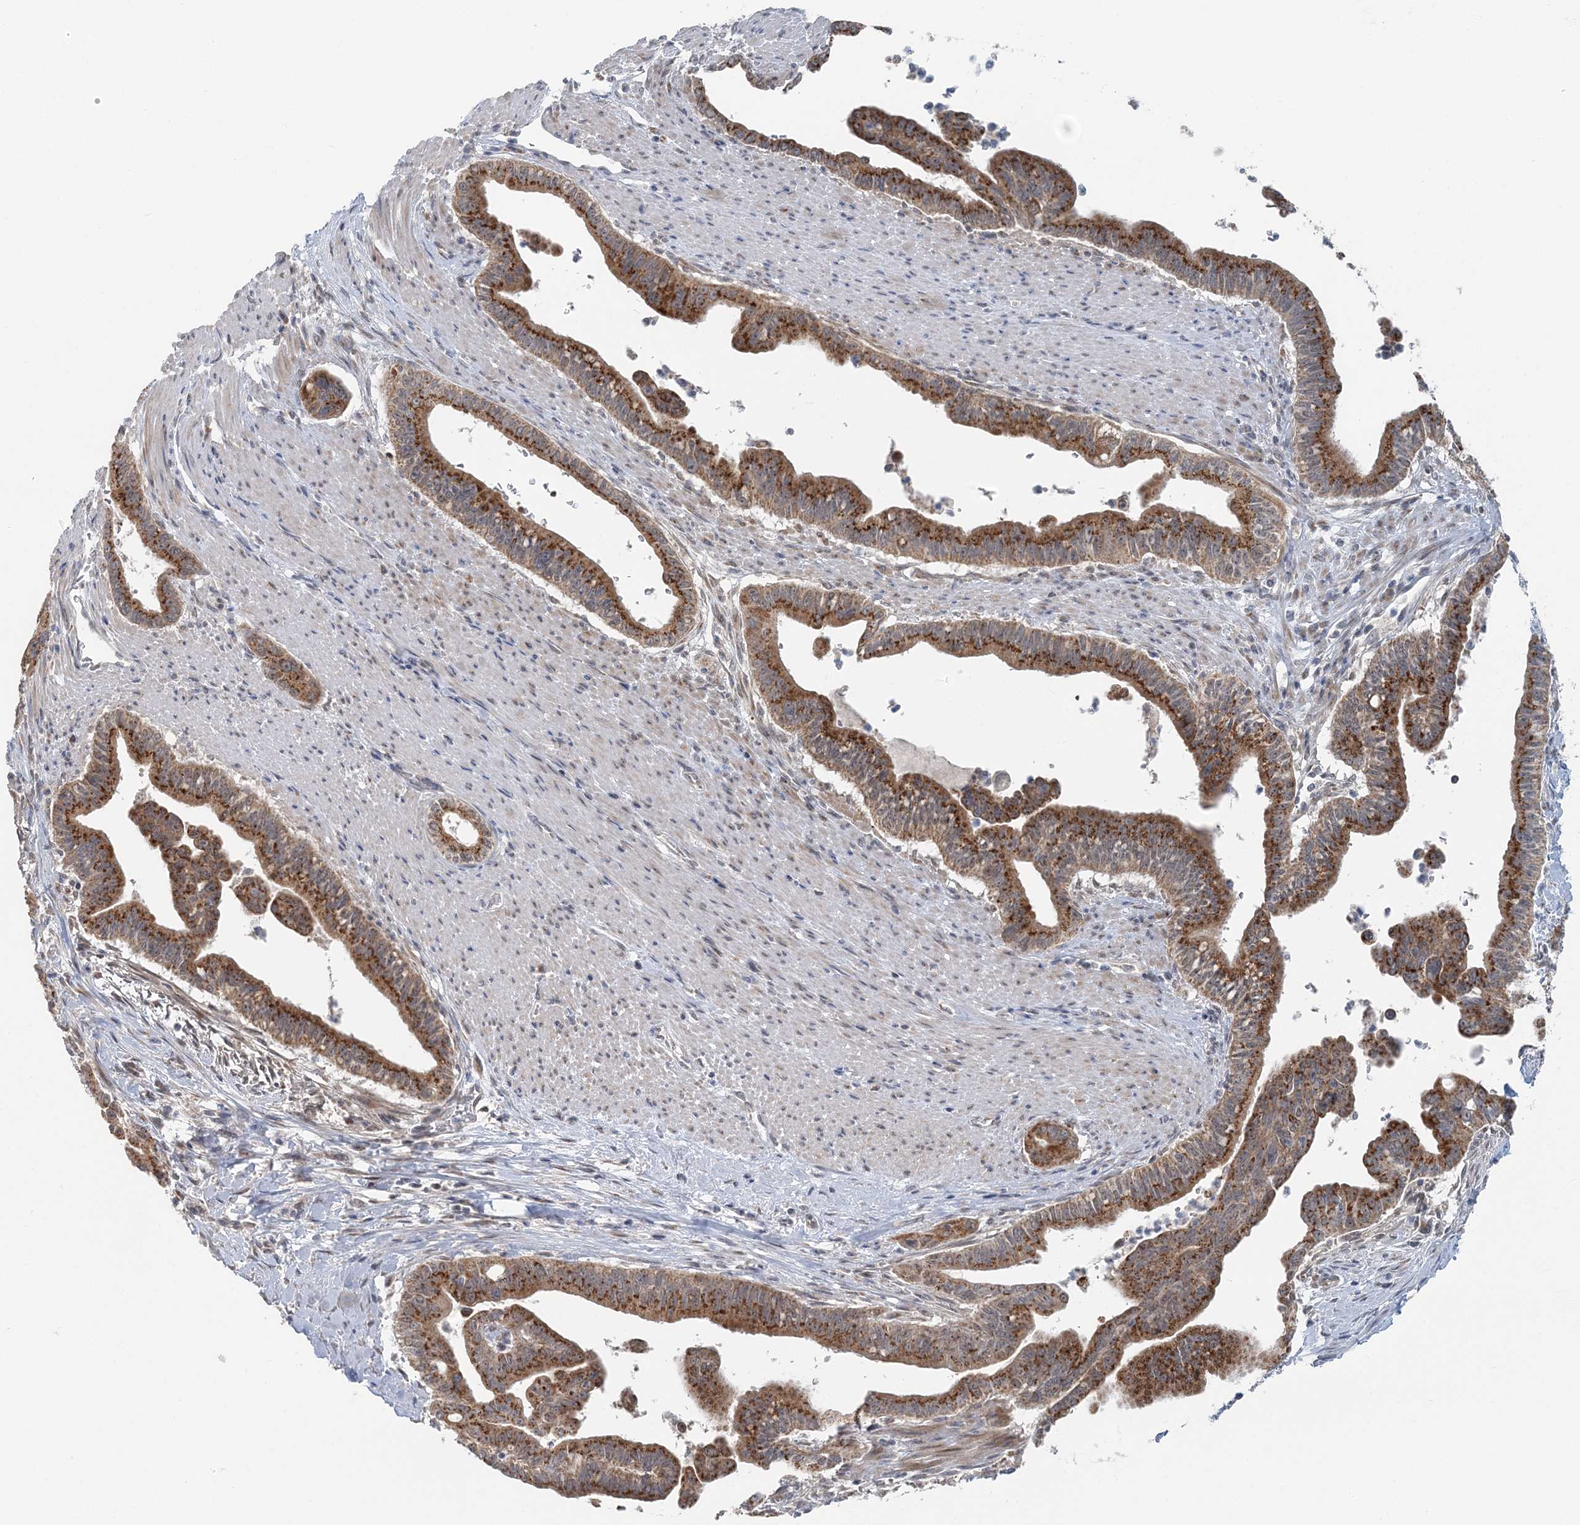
{"staining": {"intensity": "strong", "quantity": ">75%", "location": "cytoplasmic/membranous"}, "tissue": "pancreatic cancer", "cell_type": "Tumor cells", "image_type": "cancer", "snomed": [{"axis": "morphology", "description": "Adenocarcinoma, NOS"}, {"axis": "topography", "description": "Pancreas"}], "caption": "Human pancreatic cancer stained for a protein (brown) demonstrates strong cytoplasmic/membranous positive expression in about >75% of tumor cells.", "gene": "RNF150", "patient": {"sex": "male", "age": 70}}